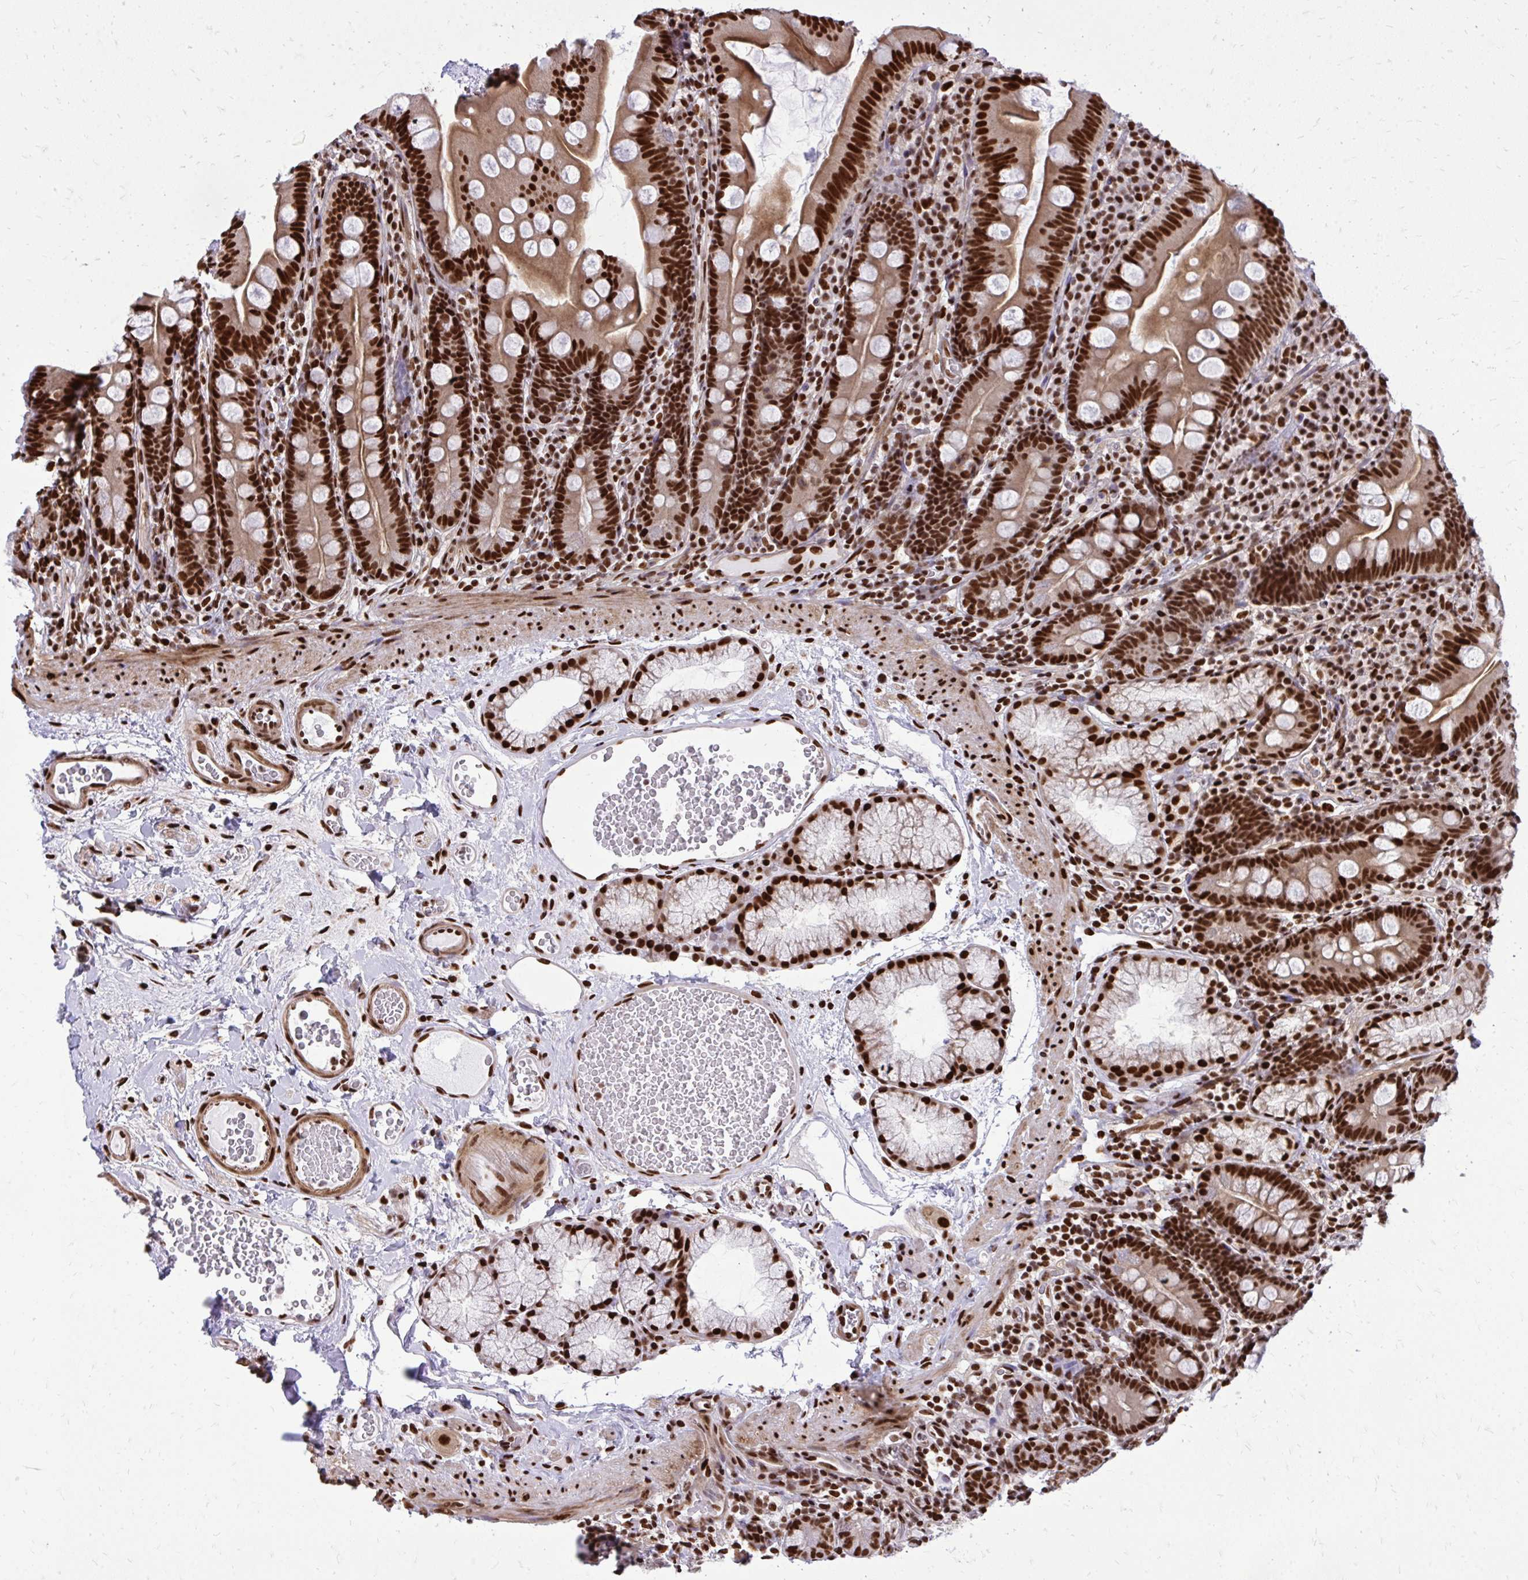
{"staining": {"intensity": "strong", "quantity": ">75%", "location": "cytoplasmic/membranous,nuclear"}, "tissue": "duodenum", "cell_type": "Glandular cells", "image_type": "normal", "snomed": [{"axis": "morphology", "description": "Normal tissue, NOS"}, {"axis": "topography", "description": "Duodenum"}], "caption": "Immunohistochemical staining of unremarkable duodenum reveals high levels of strong cytoplasmic/membranous,nuclear positivity in approximately >75% of glandular cells. (DAB IHC, brown staining for protein, blue staining for nuclei).", "gene": "TBL1Y", "patient": {"sex": "female", "age": 67}}